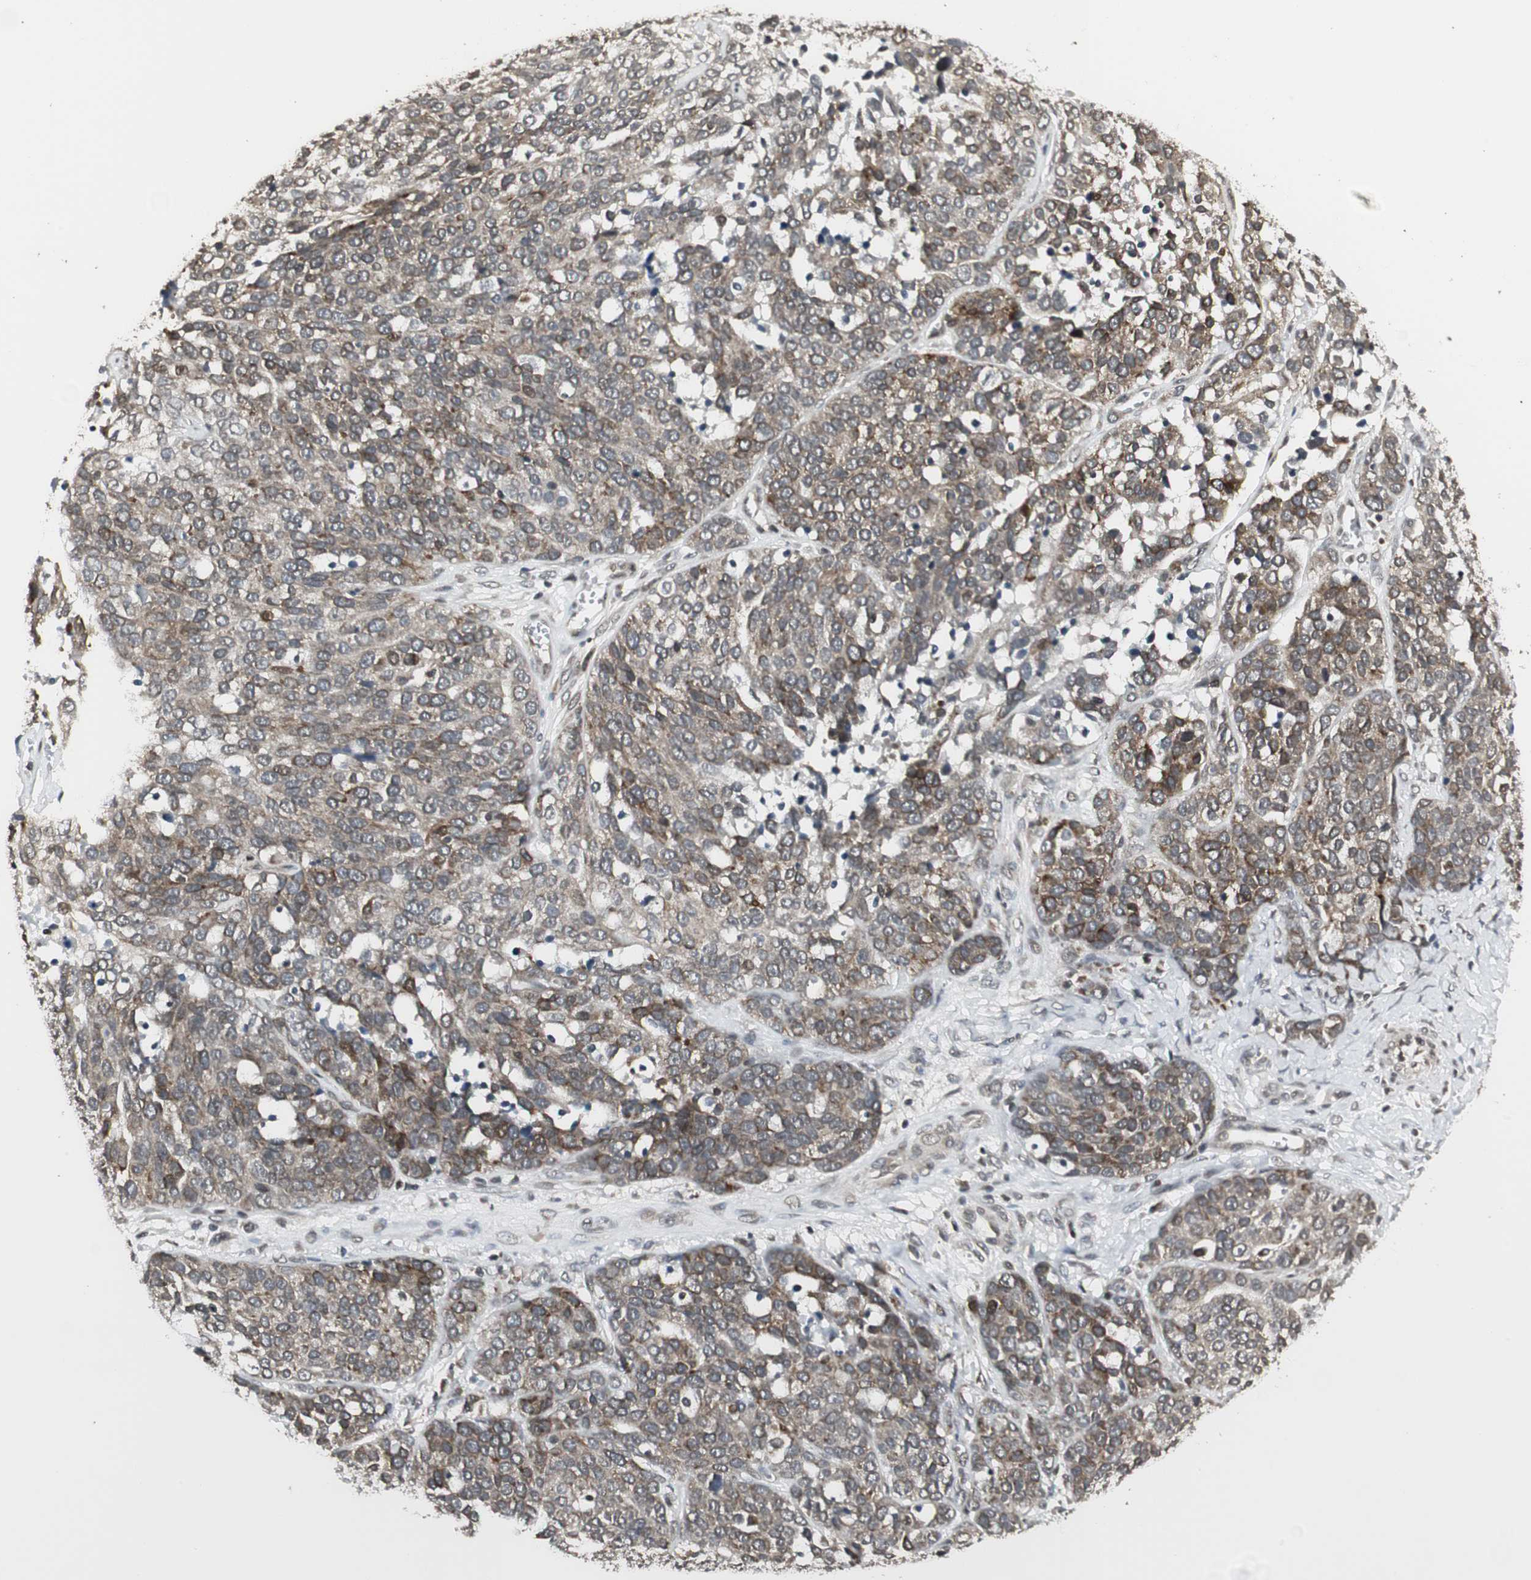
{"staining": {"intensity": "moderate", "quantity": "25%-75%", "location": "cytoplasmic/membranous,nuclear"}, "tissue": "ovarian cancer", "cell_type": "Tumor cells", "image_type": "cancer", "snomed": [{"axis": "morphology", "description": "Cystadenocarcinoma, serous, NOS"}, {"axis": "topography", "description": "Ovary"}], "caption": "A high-resolution photomicrograph shows immunohistochemistry staining of ovarian serous cystadenocarcinoma, which exhibits moderate cytoplasmic/membranous and nuclear expression in approximately 25%-75% of tumor cells.", "gene": "CBLC", "patient": {"sex": "female", "age": 44}}